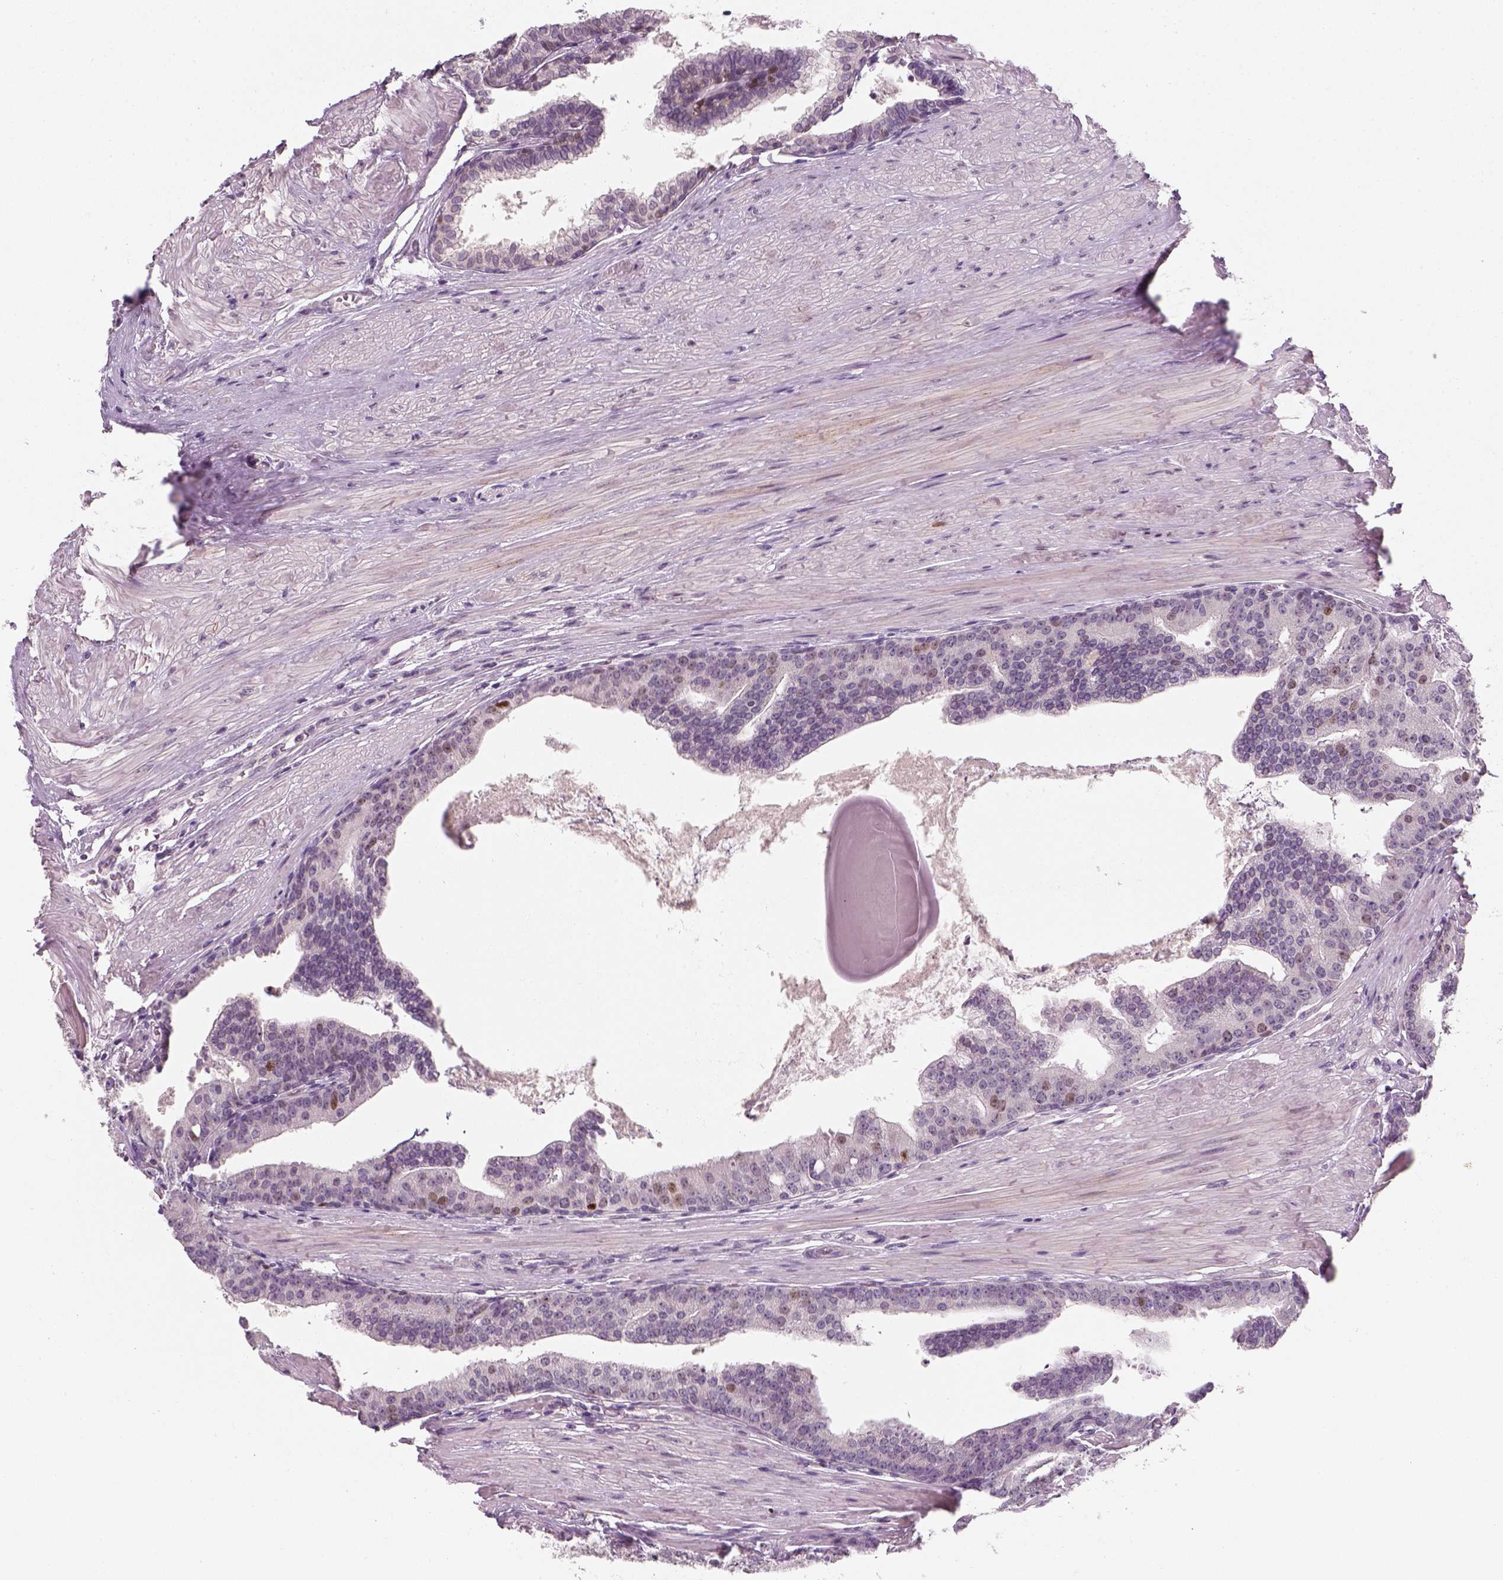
{"staining": {"intensity": "negative", "quantity": "none", "location": "none"}, "tissue": "prostate cancer", "cell_type": "Tumor cells", "image_type": "cancer", "snomed": [{"axis": "morphology", "description": "Adenocarcinoma, NOS"}, {"axis": "topography", "description": "Prostate and seminal vesicle, NOS"}, {"axis": "topography", "description": "Prostate"}], "caption": "Immunohistochemical staining of human prostate cancer reveals no significant positivity in tumor cells.", "gene": "TP53", "patient": {"sex": "male", "age": 44}}